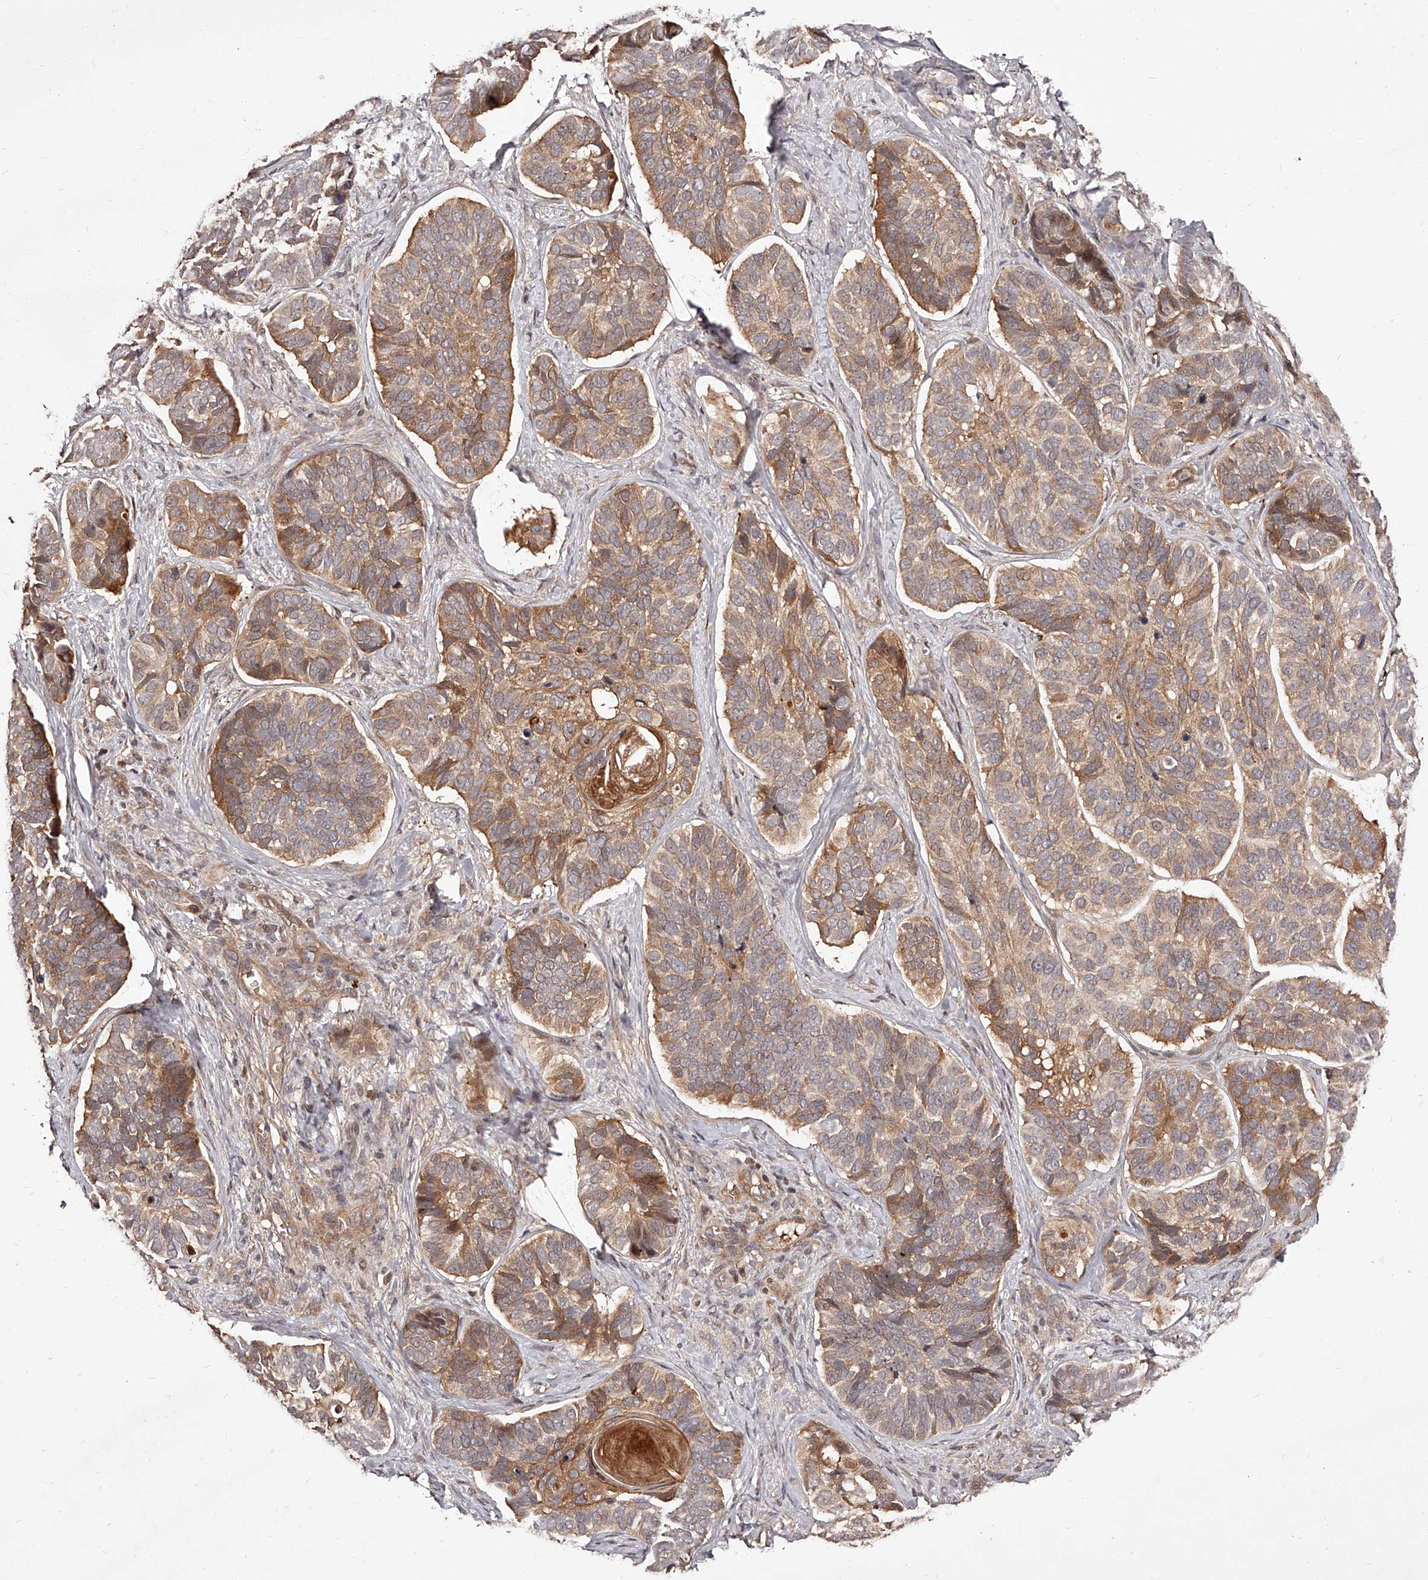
{"staining": {"intensity": "moderate", "quantity": ">75%", "location": "cytoplasmic/membranous"}, "tissue": "skin cancer", "cell_type": "Tumor cells", "image_type": "cancer", "snomed": [{"axis": "morphology", "description": "Basal cell carcinoma"}, {"axis": "topography", "description": "Skin"}], "caption": "Moderate cytoplasmic/membranous protein positivity is present in approximately >75% of tumor cells in skin cancer. Nuclei are stained in blue.", "gene": "CUL7", "patient": {"sex": "male", "age": 62}}